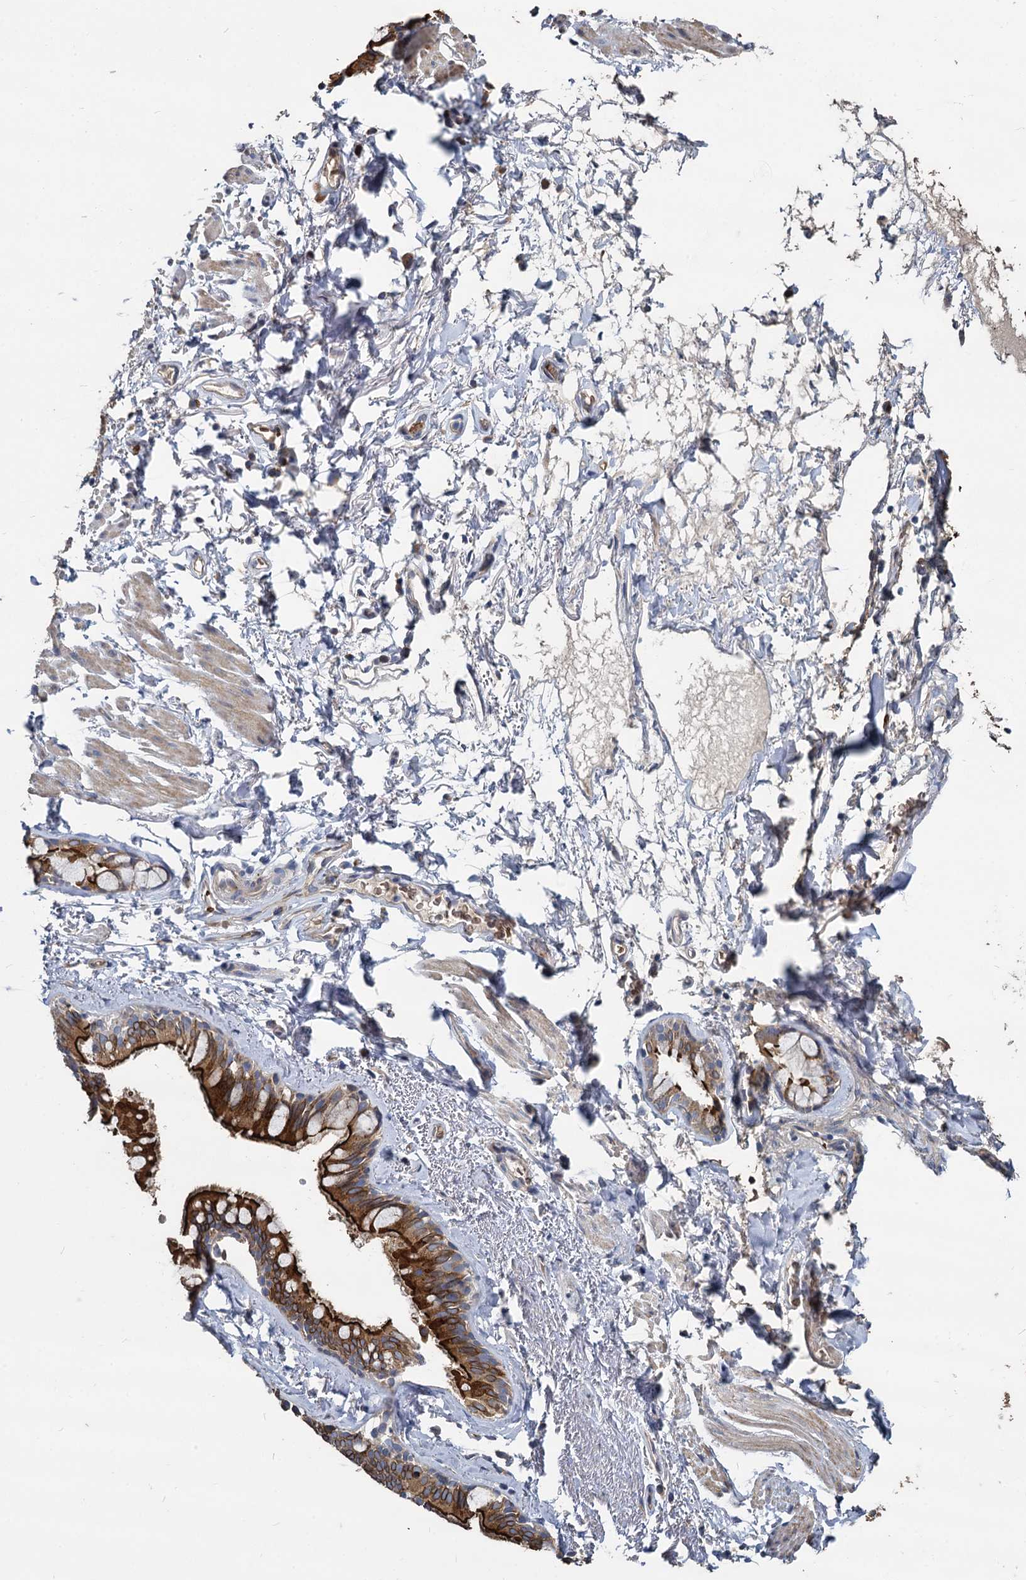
{"staining": {"intensity": "weak", "quantity": "<25%", "location": "cytoplasmic/membranous"}, "tissue": "adipose tissue", "cell_type": "Adipocytes", "image_type": "normal", "snomed": [{"axis": "morphology", "description": "Normal tissue, NOS"}, {"axis": "topography", "description": "Lymph node"}, {"axis": "topography", "description": "Bronchus"}], "caption": "This micrograph is of benign adipose tissue stained with immunohistochemistry (IHC) to label a protein in brown with the nuclei are counter-stained blue. There is no positivity in adipocytes. Brightfield microscopy of immunohistochemistry (IHC) stained with DAB (3,3'-diaminobenzidine) (brown) and hematoxylin (blue), captured at high magnification.", "gene": "TCTN2", "patient": {"sex": "male", "age": 63}}